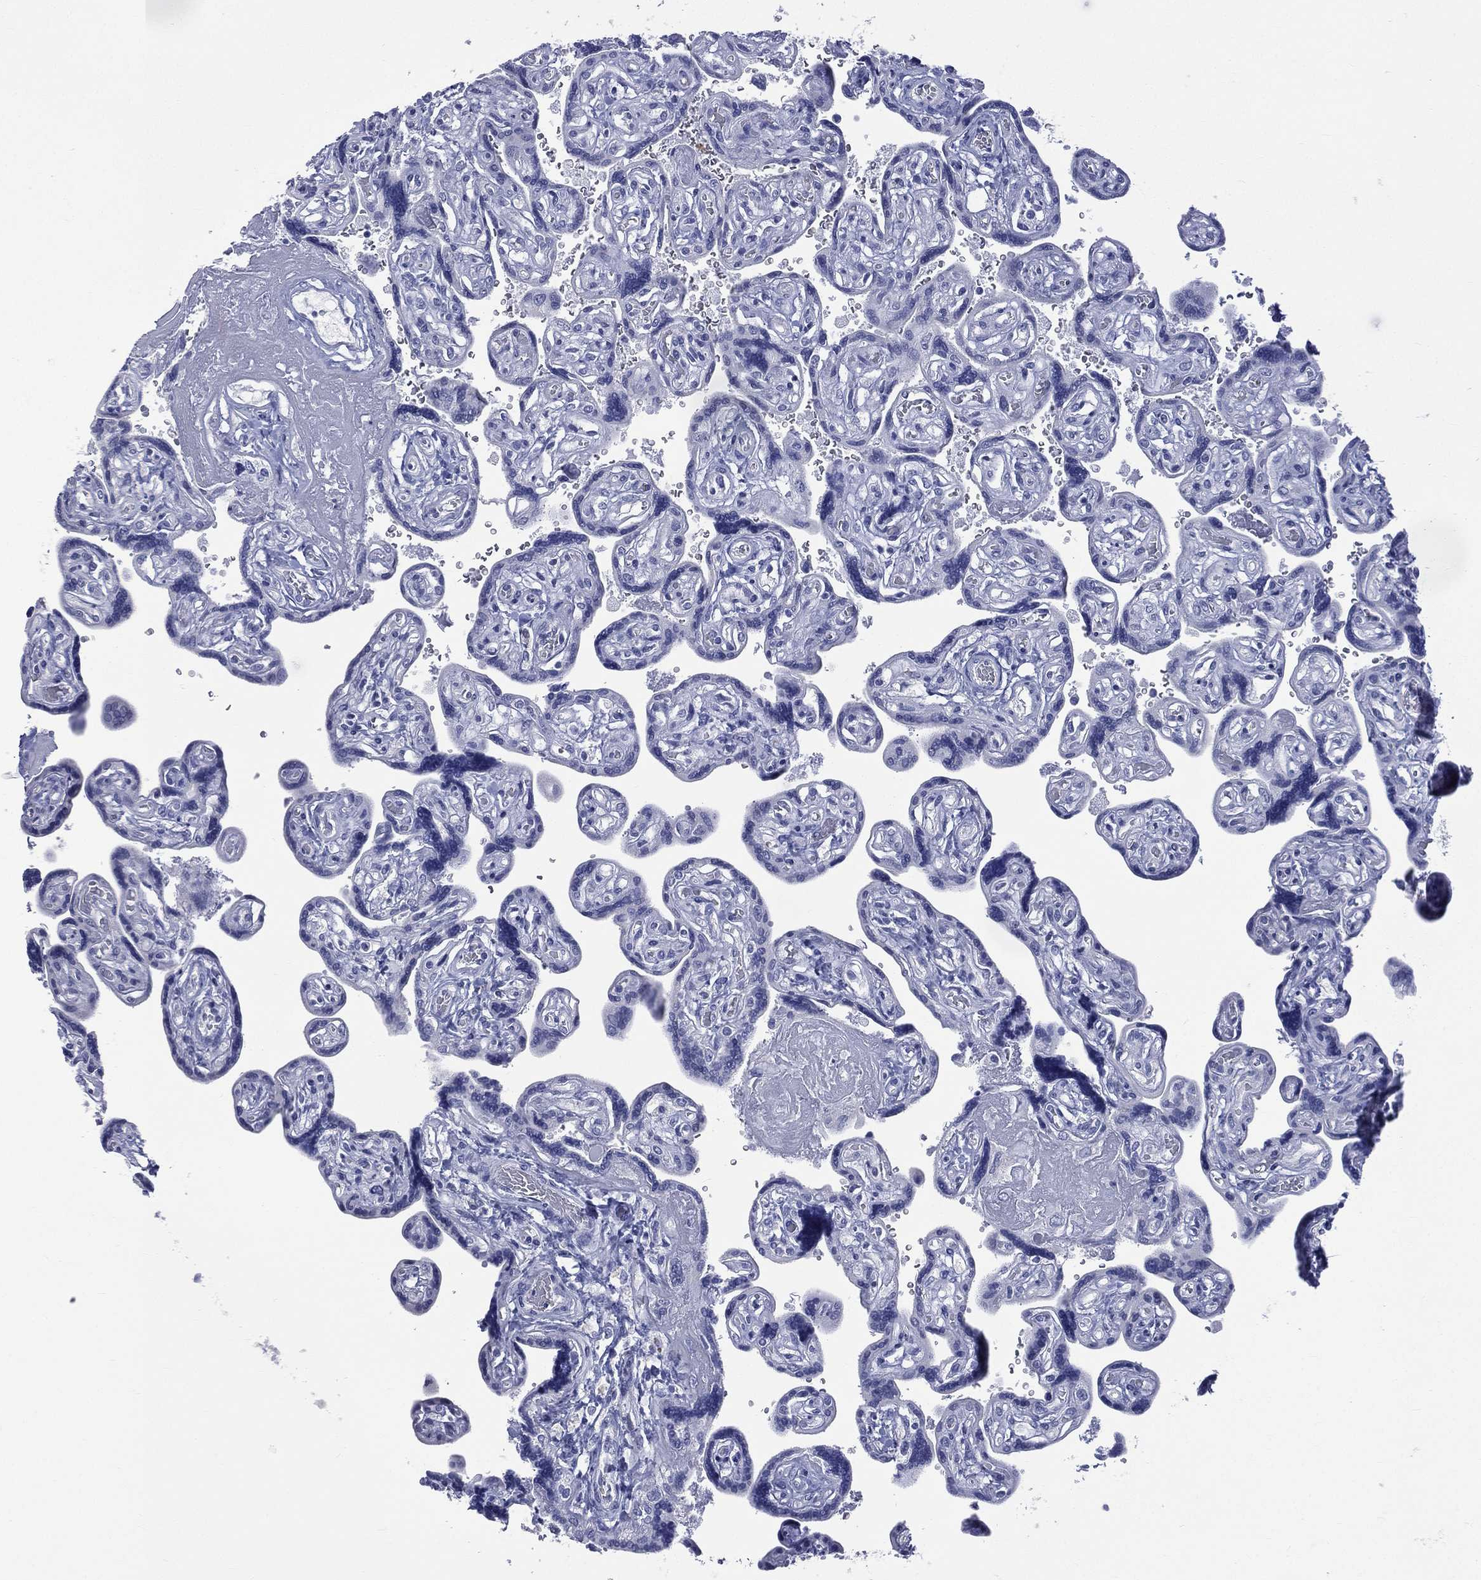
{"staining": {"intensity": "negative", "quantity": "none", "location": "none"}, "tissue": "placenta", "cell_type": "Decidual cells", "image_type": "normal", "snomed": [{"axis": "morphology", "description": "Normal tissue, NOS"}, {"axis": "topography", "description": "Placenta"}], "caption": "Image shows no significant protein staining in decidual cells of benign placenta. (DAB (3,3'-diaminobenzidine) IHC visualized using brightfield microscopy, high magnification).", "gene": "CES2", "patient": {"sex": "female", "age": 32}}